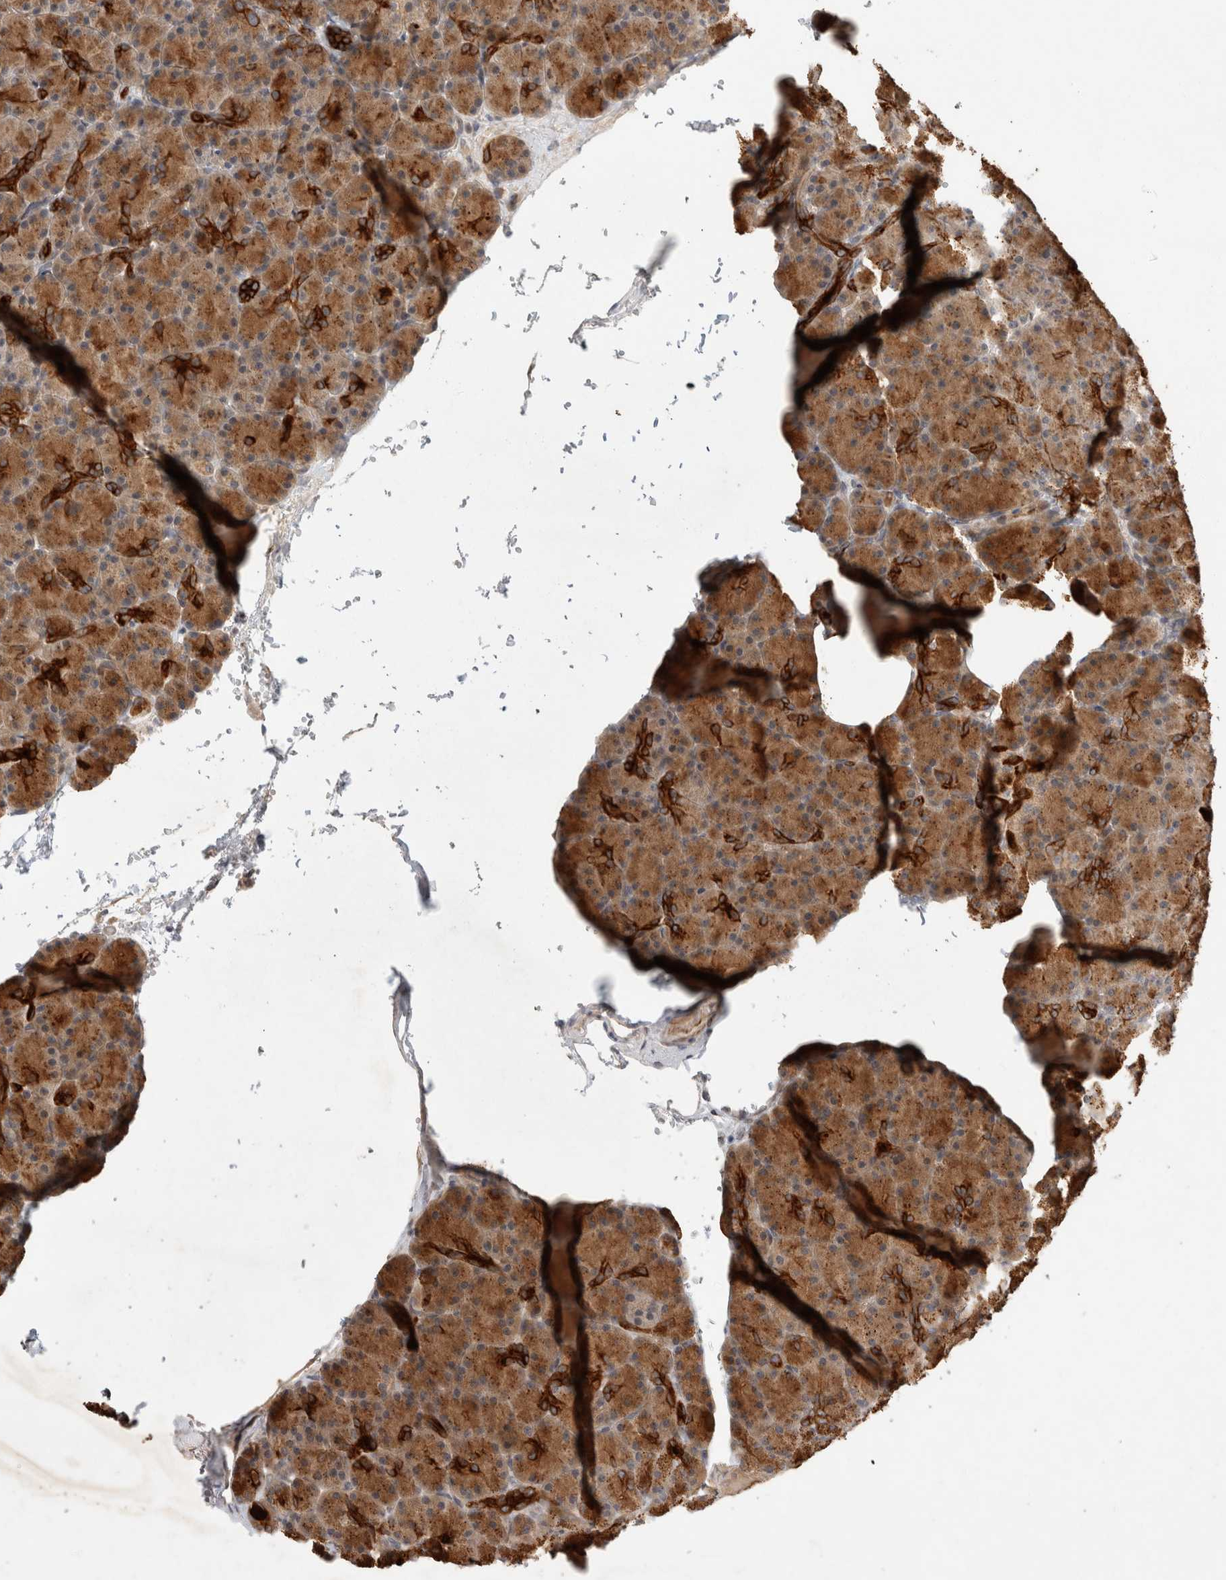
{"staining": {"intensity": "strong", "quantity": ">75%", "location": "cytoplasmic/membranous"}, "tissue": "pancreas", "cell_type": "Exocrine glandular cells", "image_type": "normal", "snomed": [{"axis": "morphology", "description": "Normal tissue, NOS"}, {"axis": "topography", "description": "Pancreas"}], "caption": "Protein expression analysis of unremarkable pancreas exhibits strong cytoplasmic/membranous expression in approximately >75% of exocrine glandular cells.", "gene": "CRISPLD1", "patient": {"sex": "female", "age": 43}}